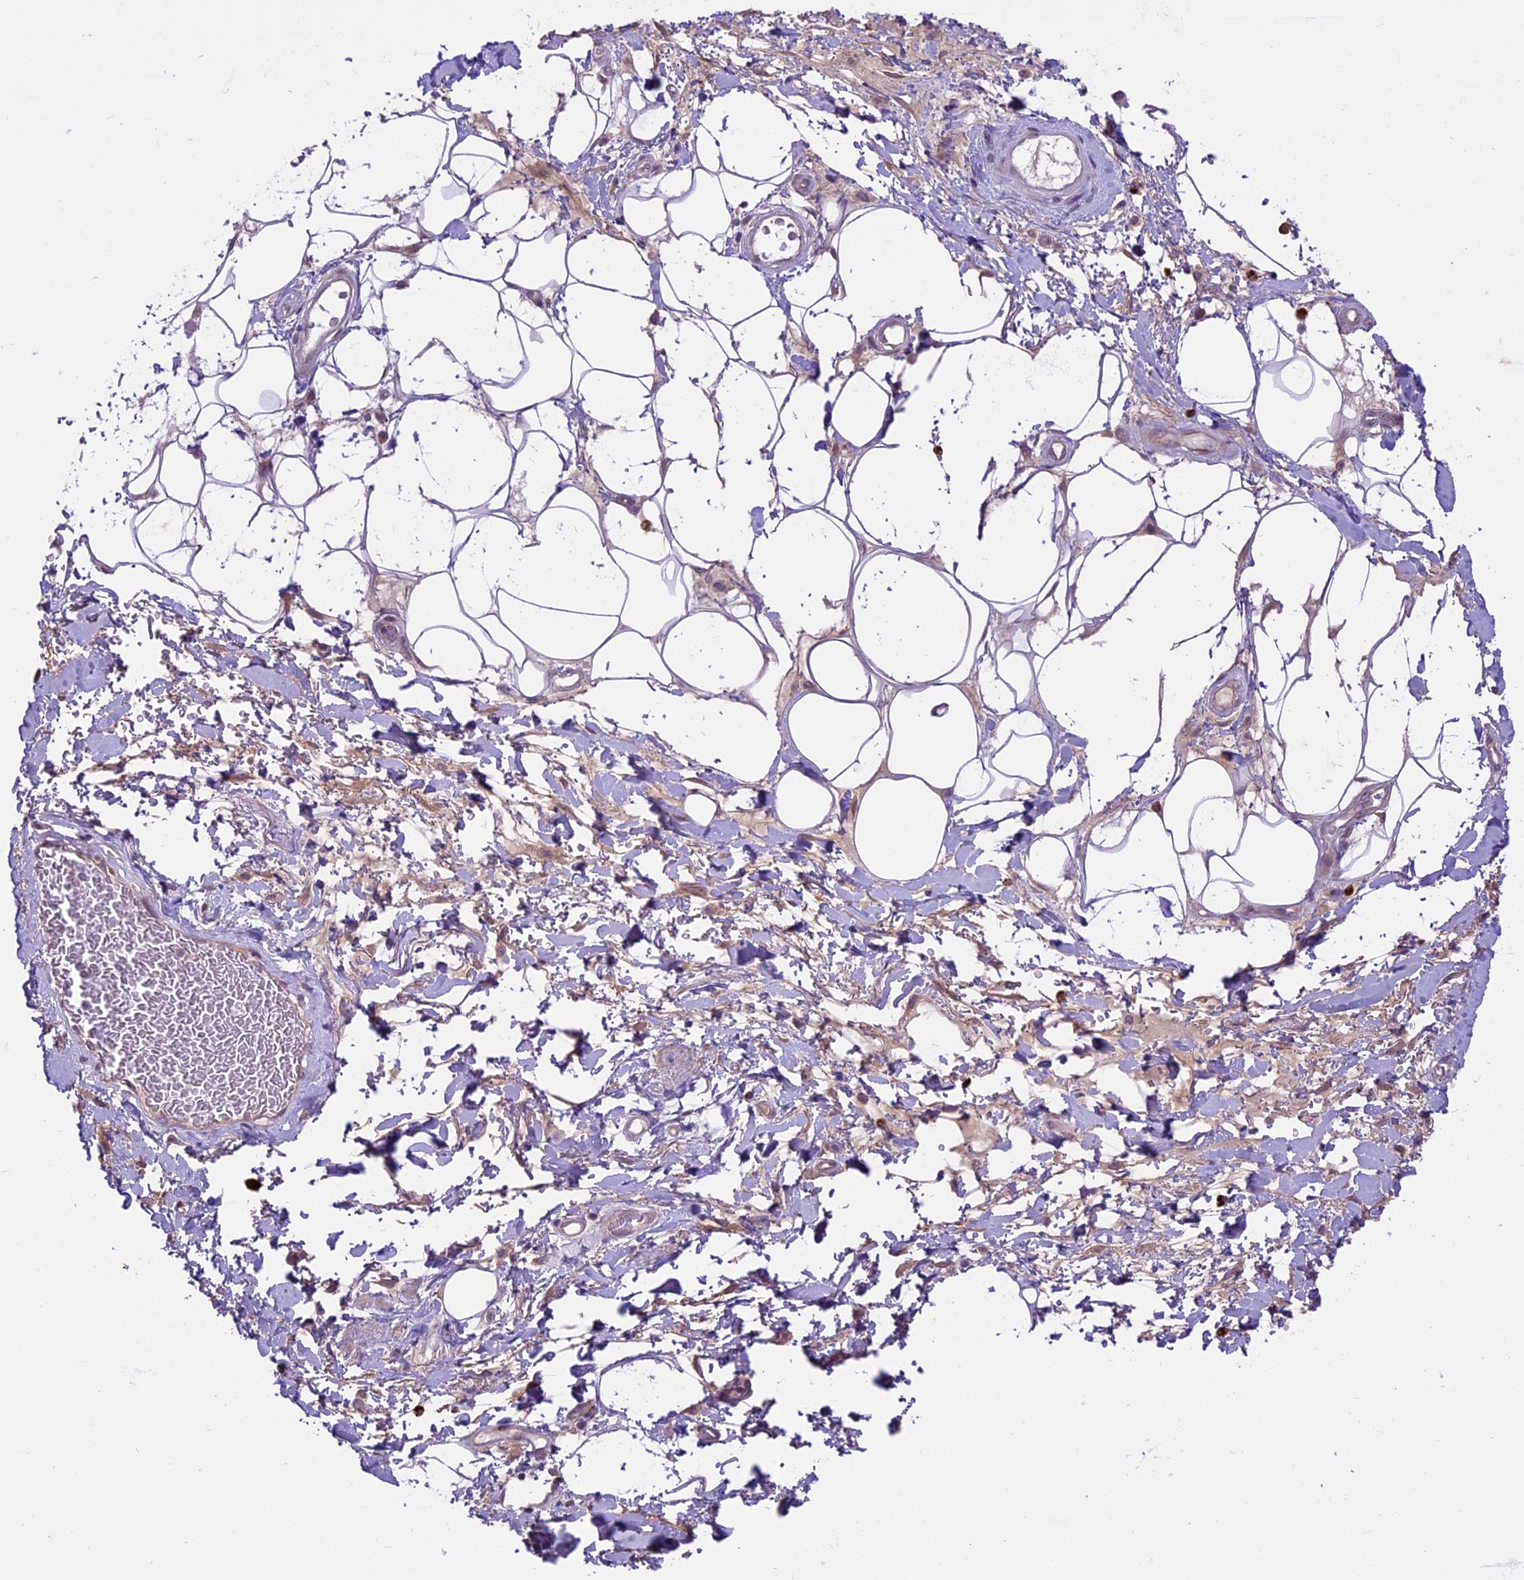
{"staining": {"intensity": "negative", "quantity": "none", "location": "none"}, "tissue": "adipose tissue", "cell_type": "Adipocytes", "image_type": "normal", "snomed": [{"axis": "morphology", "description": "Normal tissue, NOS"}, {"axis": "morphology", "description": "Adenocarcinoma, NOS"}, {"axis": "topography", "description": "Rectum"}, {"axis": "topography", "description": "Vagina"}, {"axis": "topography", "description": "Peripheral nerve tissue"}], "caption": "Immunohistochemistry micrograph of unremarkable human adipose tissue stained for a protein (brown), which demonstrates no staining in adipocytes.", "gene": "SPRED1", "patient": {"sex": "female", "age": 71}}